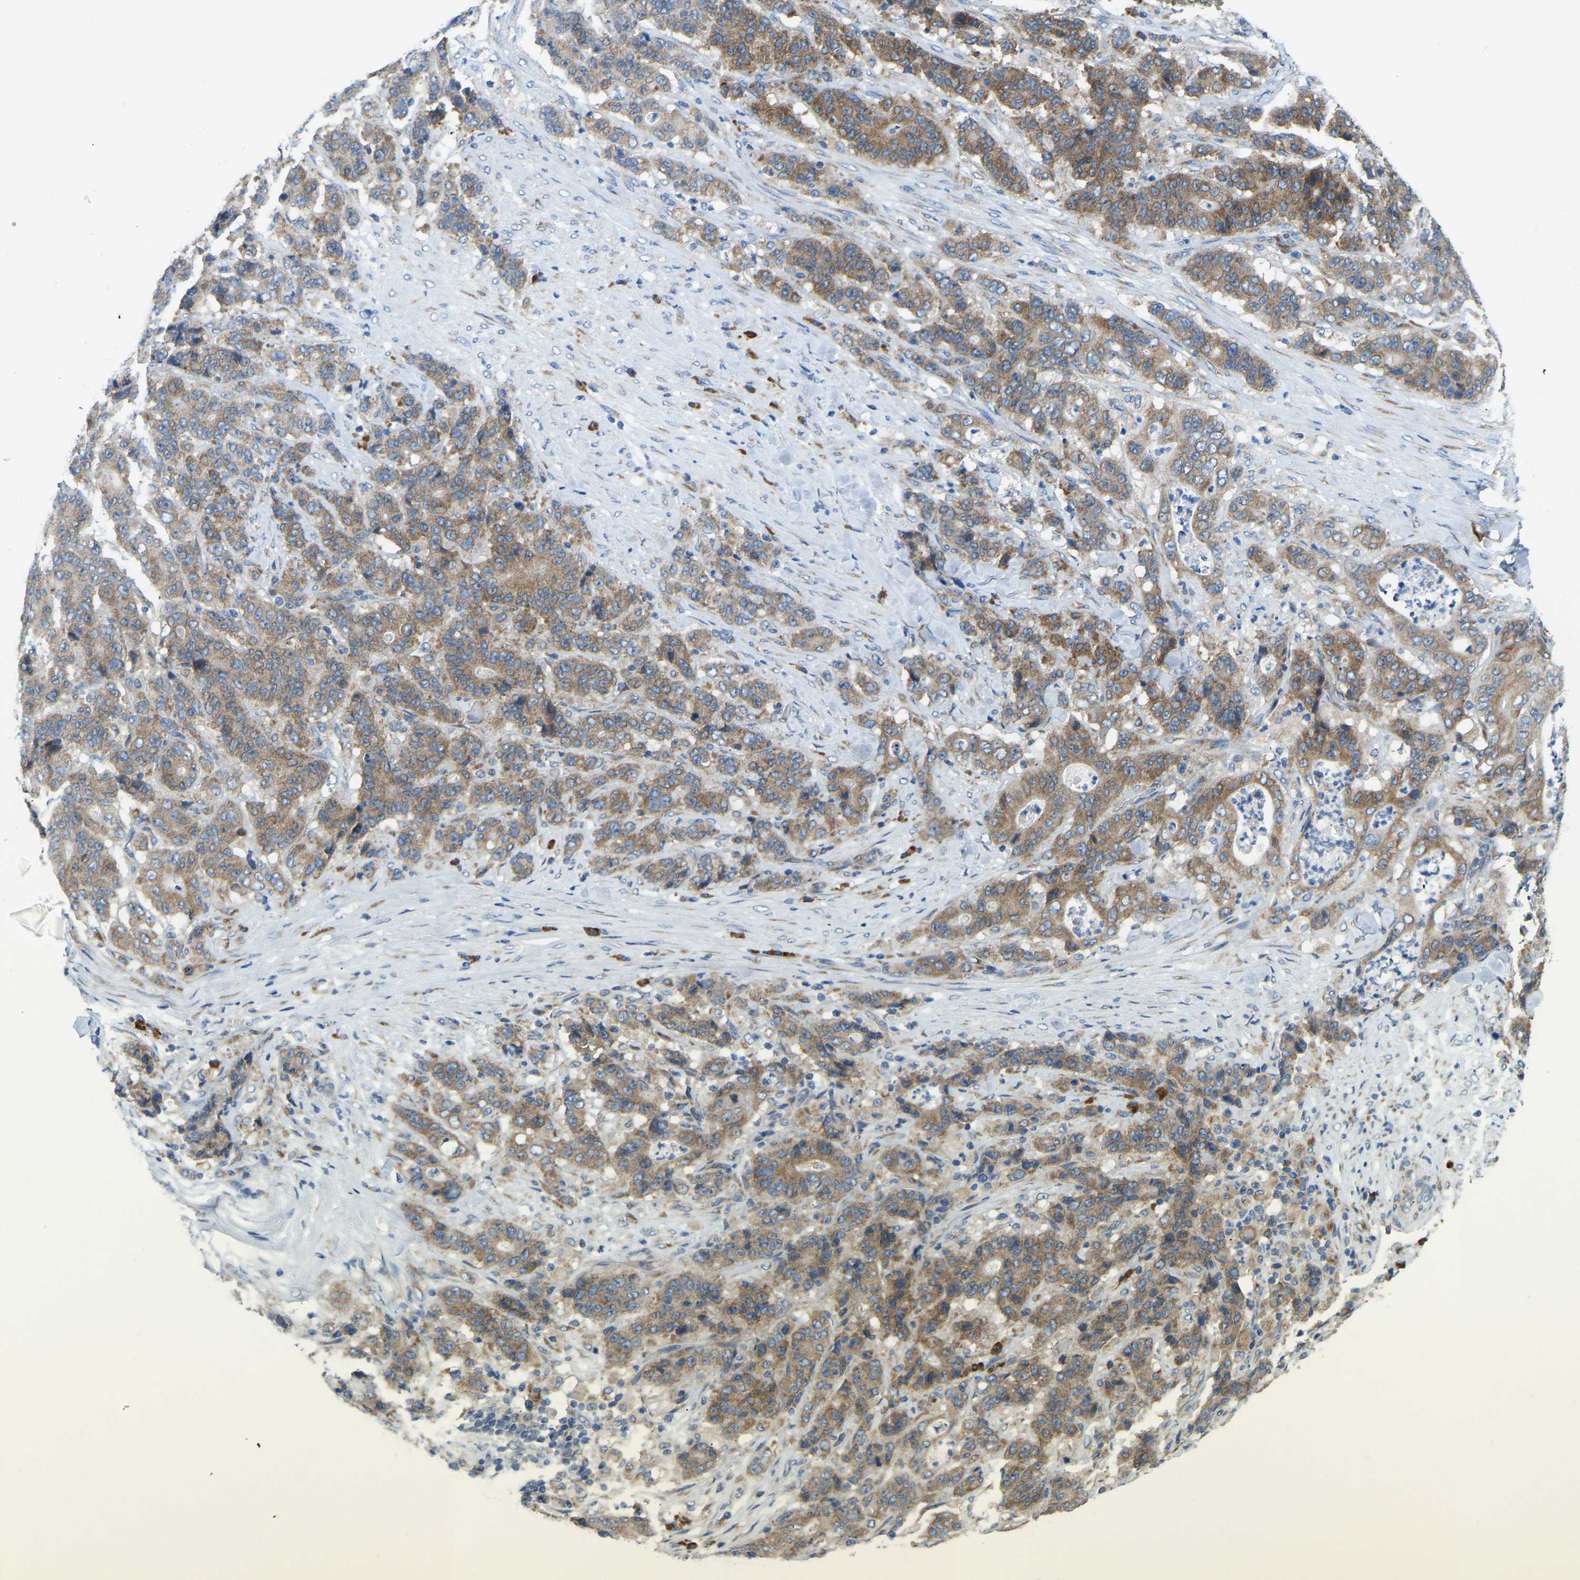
{"staining": {"intensity": "moderate", "quantity": ">75%", "location": "cytoplasmic/membranous"}, "tissue": "stomach cancer", "cell_type": "Tumor cells", "image_type": "cancer", "snomed": [{"axis": "morphology", "description": "Adenocarcinoma, NOS"}, {"axis": "topography", "description": "Stomach"}], "caption": "Moderate cytoplasmic/membranous expression is seen in about >75% of tumor cells in stomach adenocarcinoma. The protein of interest is stained brown, and the nuclei are stained in blue (DAB (3,3'-diaminobenzidine) IHC with brightfield microscopy, high magnification).", "gene": "SND1", "patient": {"sex": "female", "age": 73}}